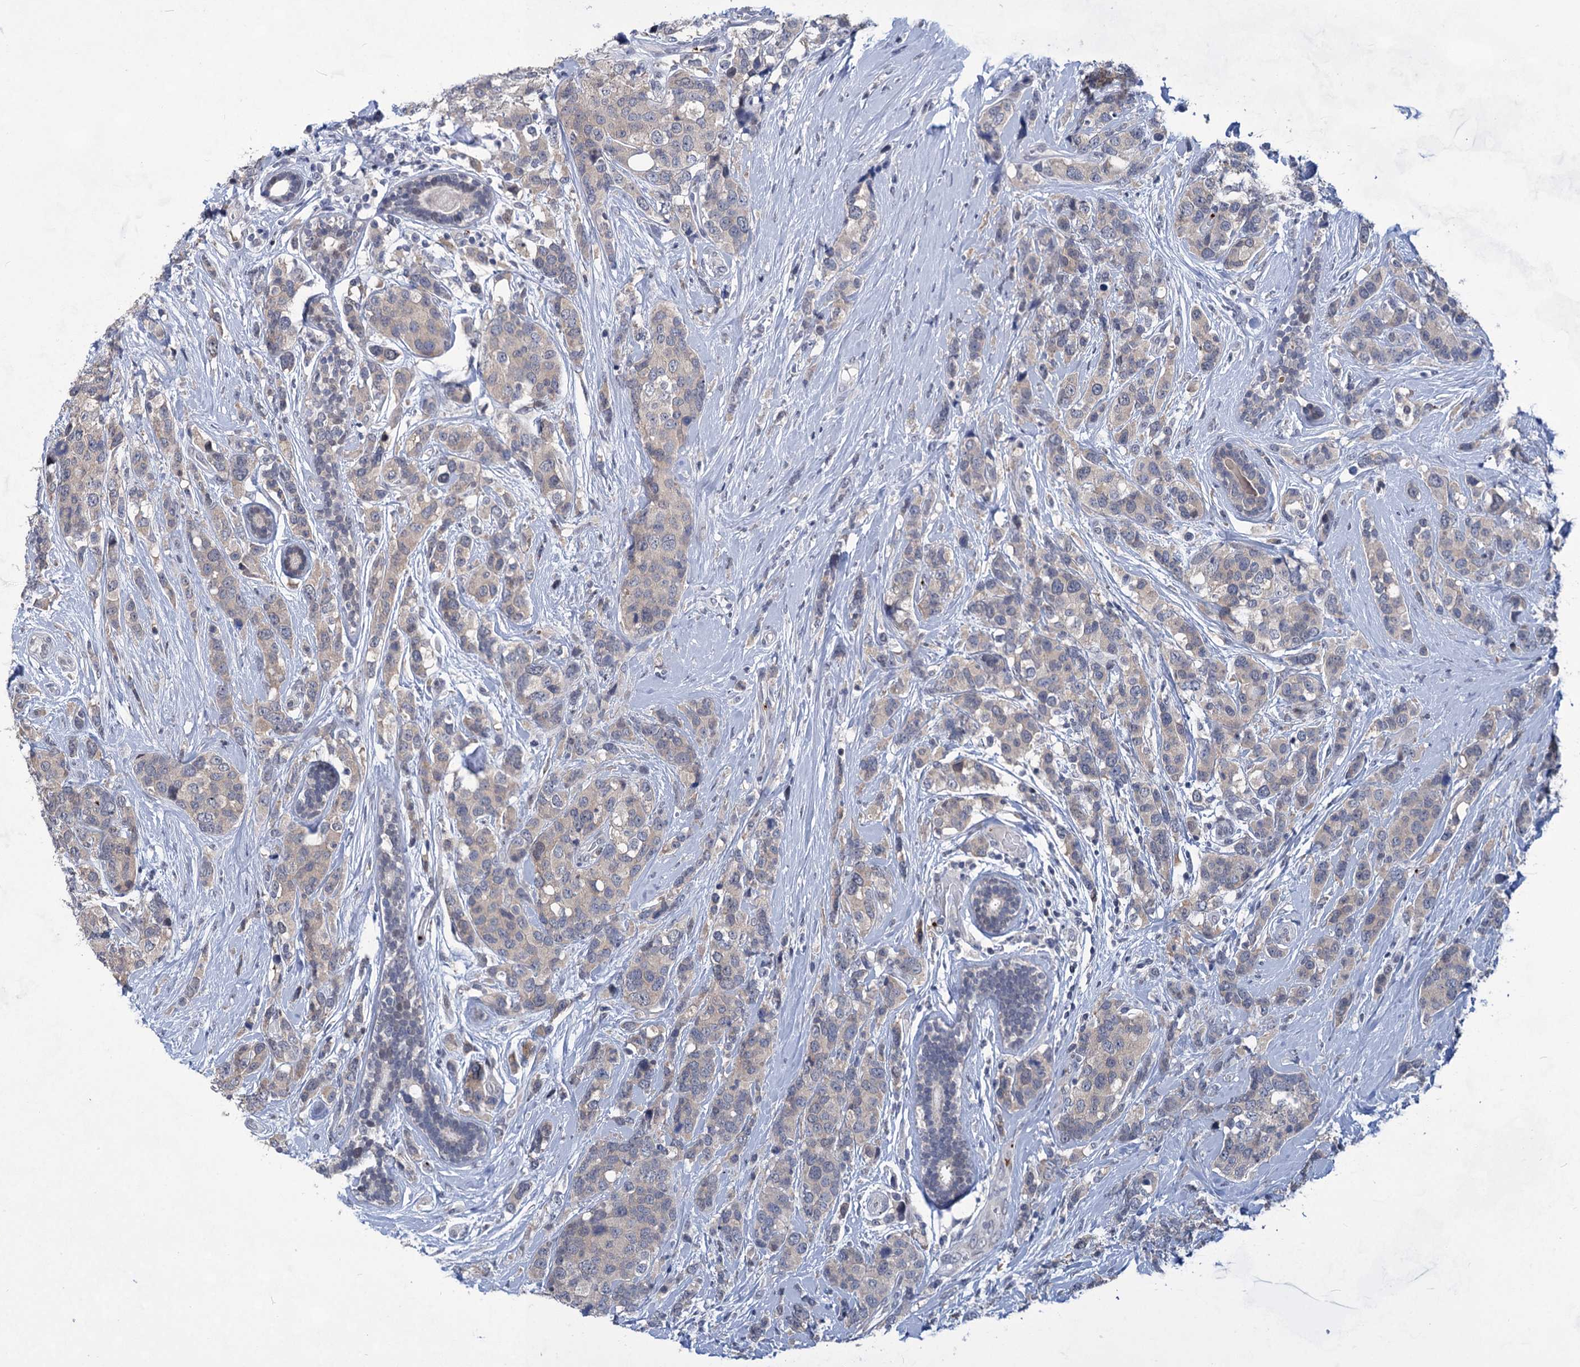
{"staining": {"intensity": "negative", "quantity": "none", "location": "none"}, "tissue": "breast cancer", "cell_type": "Tumor cells", "image_type": "cancer", "snomed": [{"axis": "morphology", "description": "Lobular carcinoma"}, {"axis": "topography", "description": "Breast"}], "caption": "The micrograph reveals no significant staining in tumor cells of breast cancer (lobular carcinoma).", "gene": "MON2", "patient": {"sex": "female", "age": 59}}